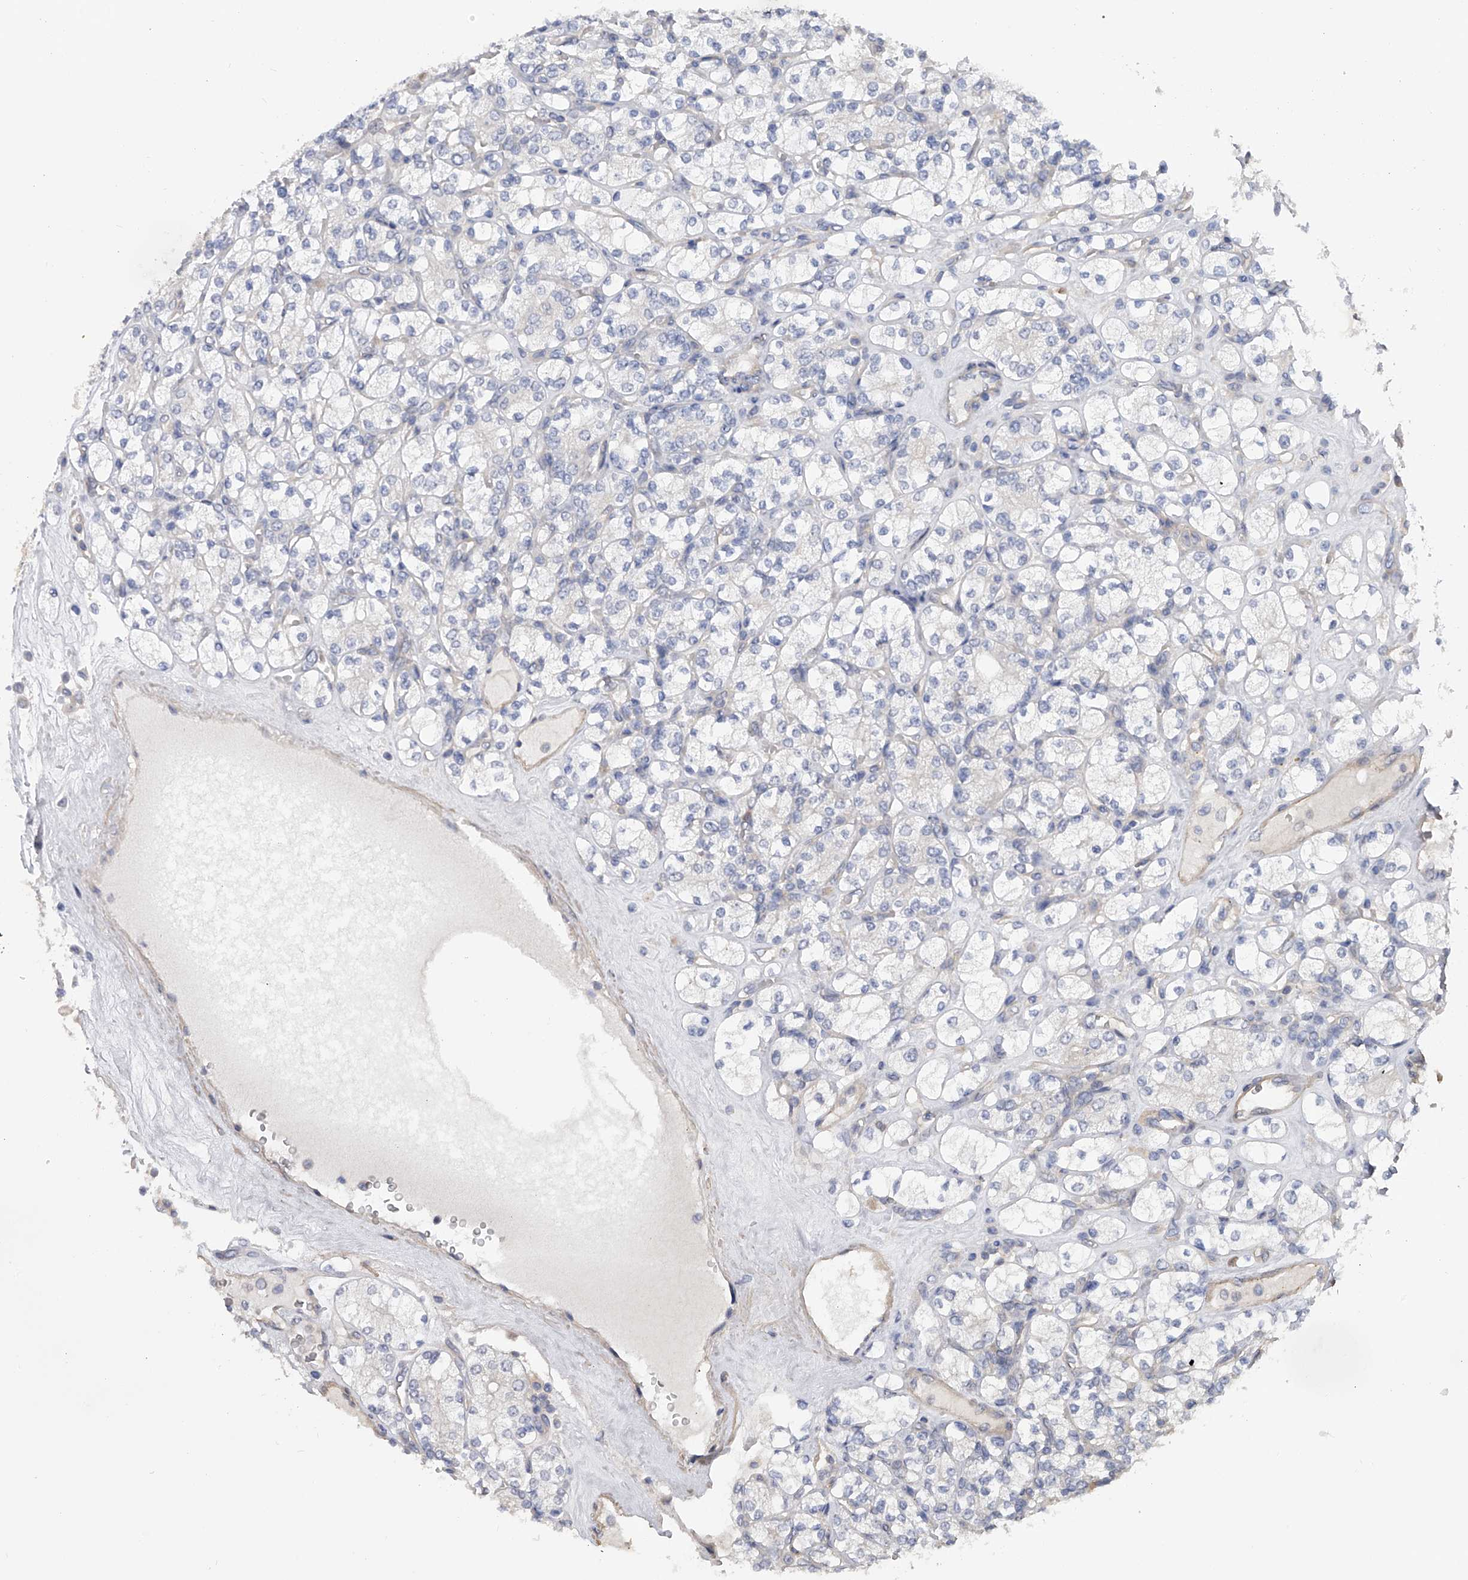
{"staining": {"intensity": "negative", "quantity": "none", "location": "none"}, "tissue": "renal cancer", "cell_type": "Tumor cells", "image_type": "cancer", "snomed": [{"axis": "morphology", "description": "Adenocarcinoma, NOS"}, {"axis": "topography", "description": "Kidney"}], "caption": "There is no significant positivity in tumor cells of renal cancer.", "gene": "CFAP298", "patient": {"sex": "male", "age": 77}}